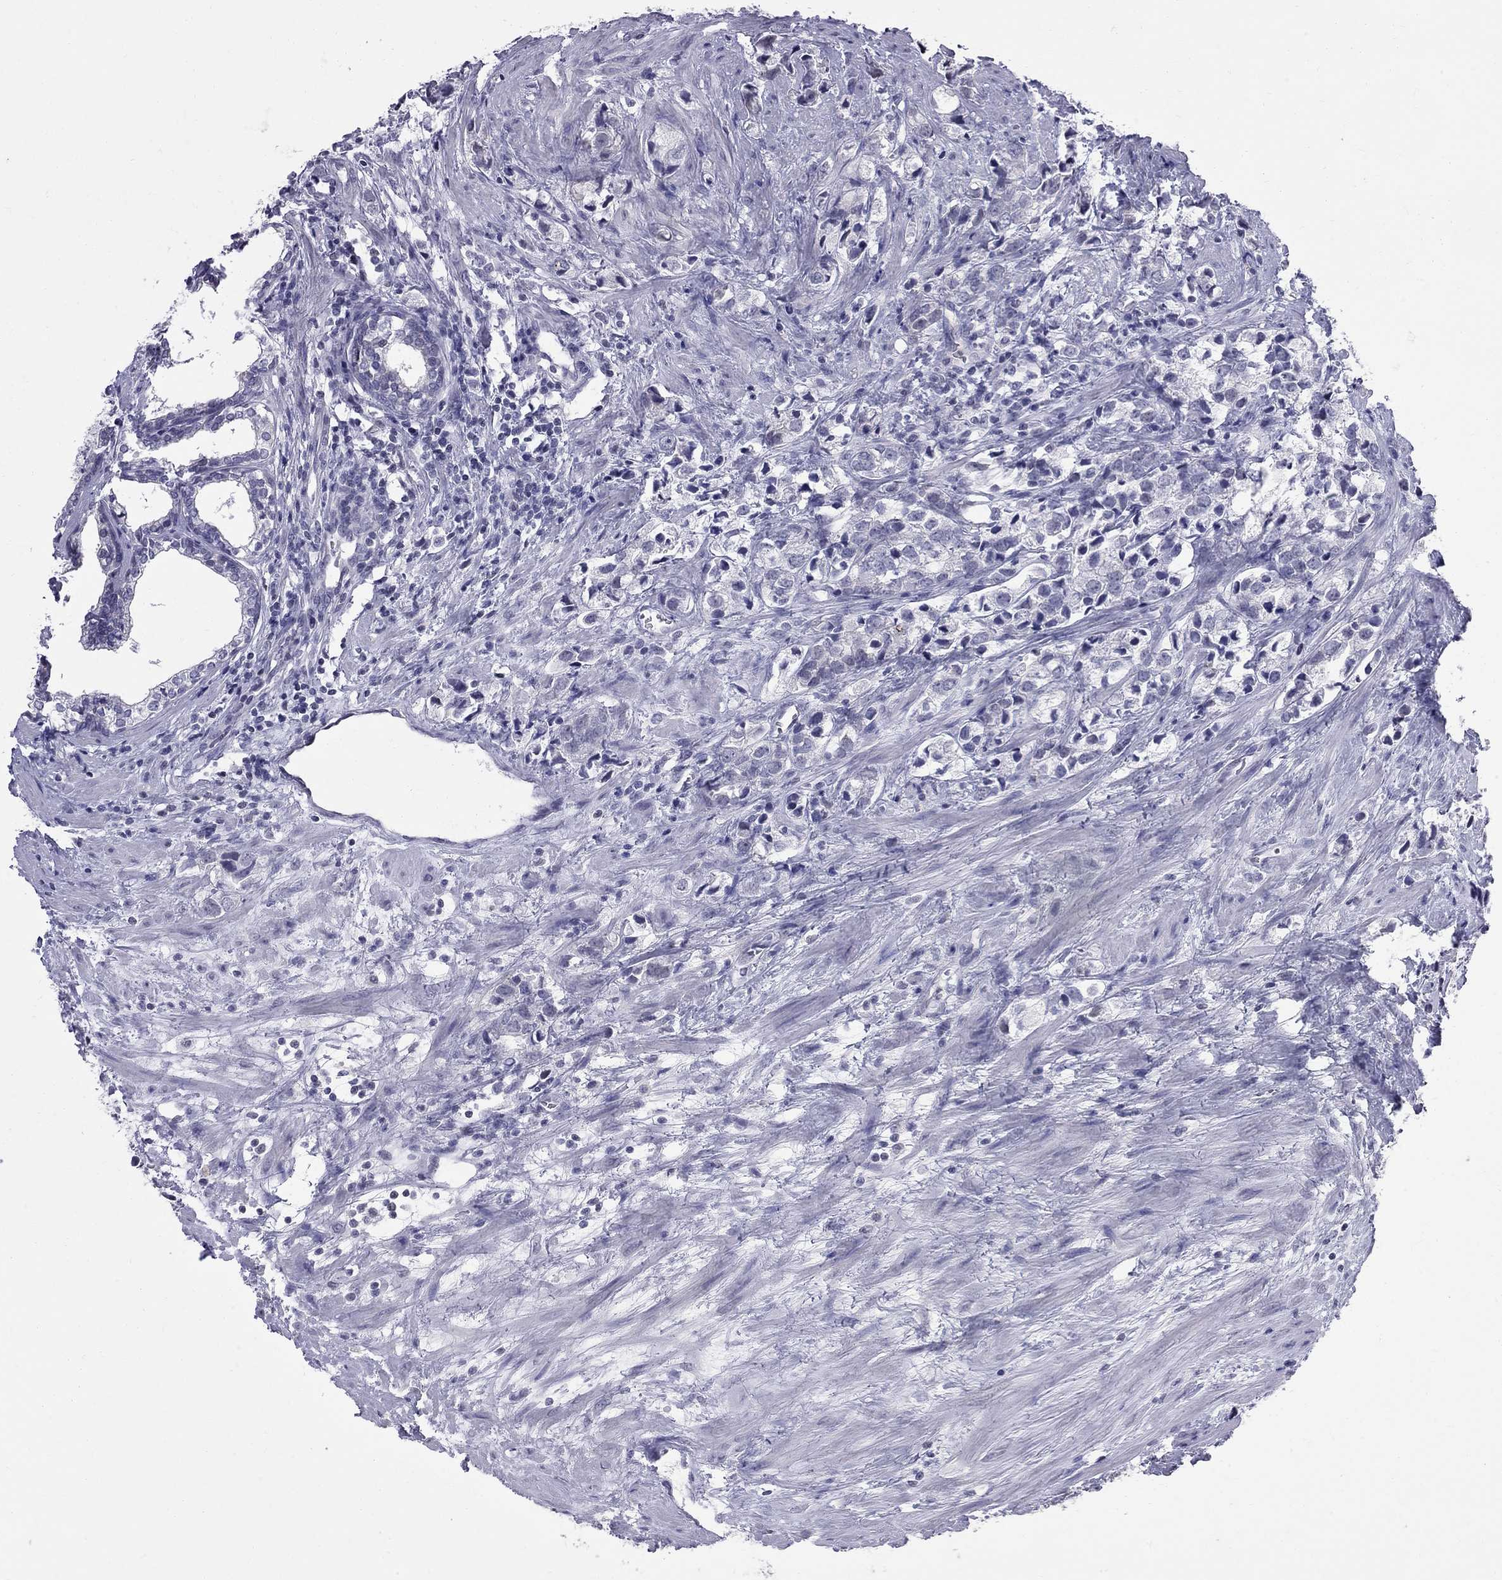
{"staining": {"intensity": "negative", "quantity": "none", "location": "none"}, "tissue": "prostate cancer", "cell_type": "Tumor cells", "image_type": "cancer", "snomed": [{"axis": "morphology", "description": "Adenocarcinoma, NOS"}, {"axis": "topography", "description": "Prostate and seminal vesicle, NOS"}], "caption": "Tumor cells show no significant protein expression in prostate cancer (adenocarcinoma). Brightfield microscopy of immunohistochemistry (IHC) stained with DAB (3,3'-diaminobenzidine) (brown) and hematoxylin (blue), captured at high magnification.", "gene": "MUC15", "patient": {"sex": "male", "age": 63}}